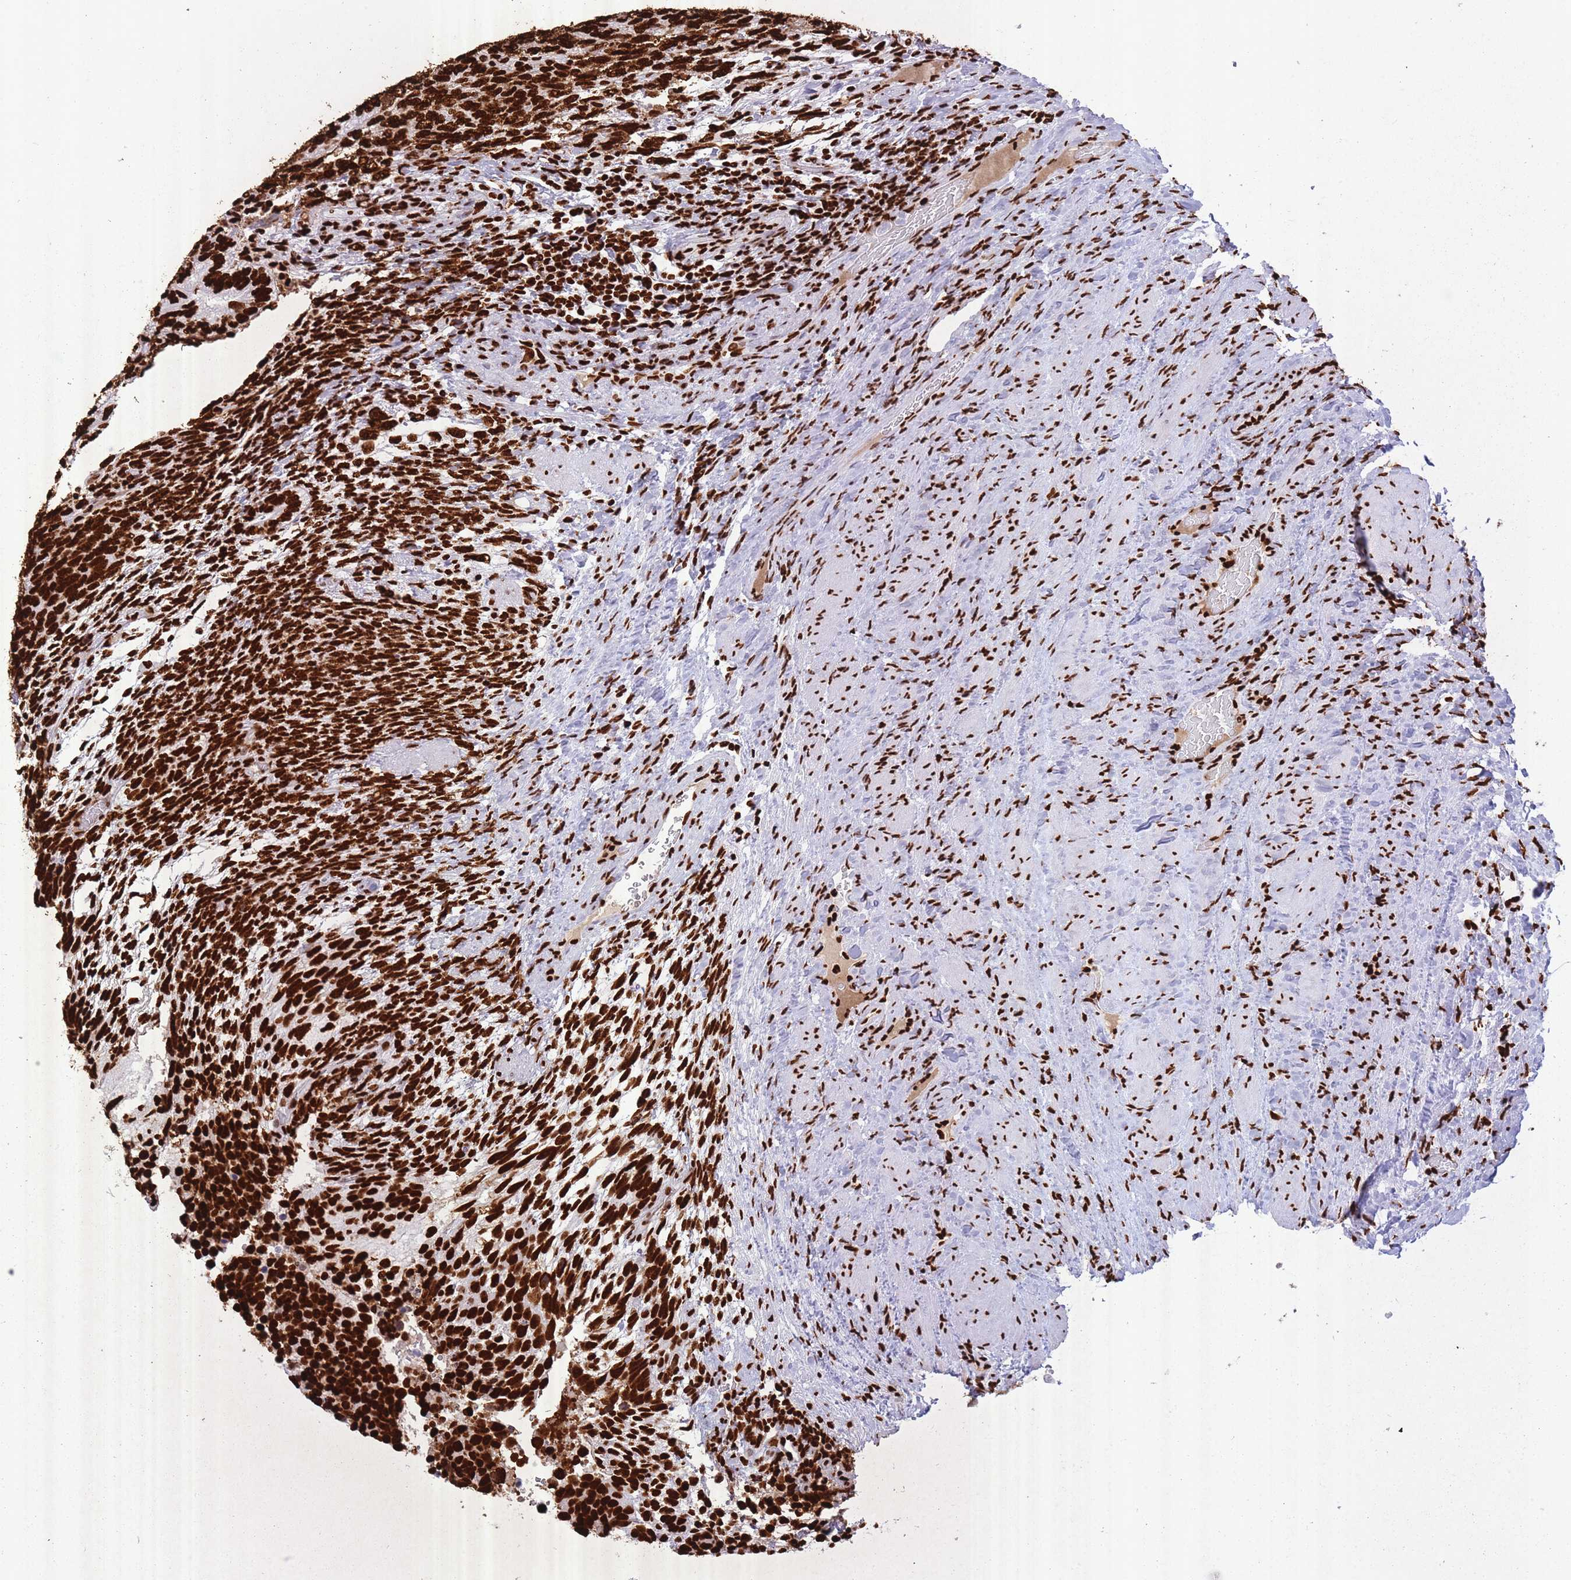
{"staining": {"intensity": "strong", "quantity": ">75%", "location": "nuclear"}, "tissue": "testis cancer", "cell_type": "Tumor cells", "image_type": "cancer", "snomed": [{"axis": "morphology", "description": "Carcinoma, Embryonal, NOS"}, {"axis": "topography", "description": "Testis"}], "caption": "Immunohistochemical staining of testis embryonal carcinoma displays high levels of strong nuclear staining in about >75% of tumor cells.", "gene": "HNRNPUL1", "patient": {"sex": "male", "age": 23}}